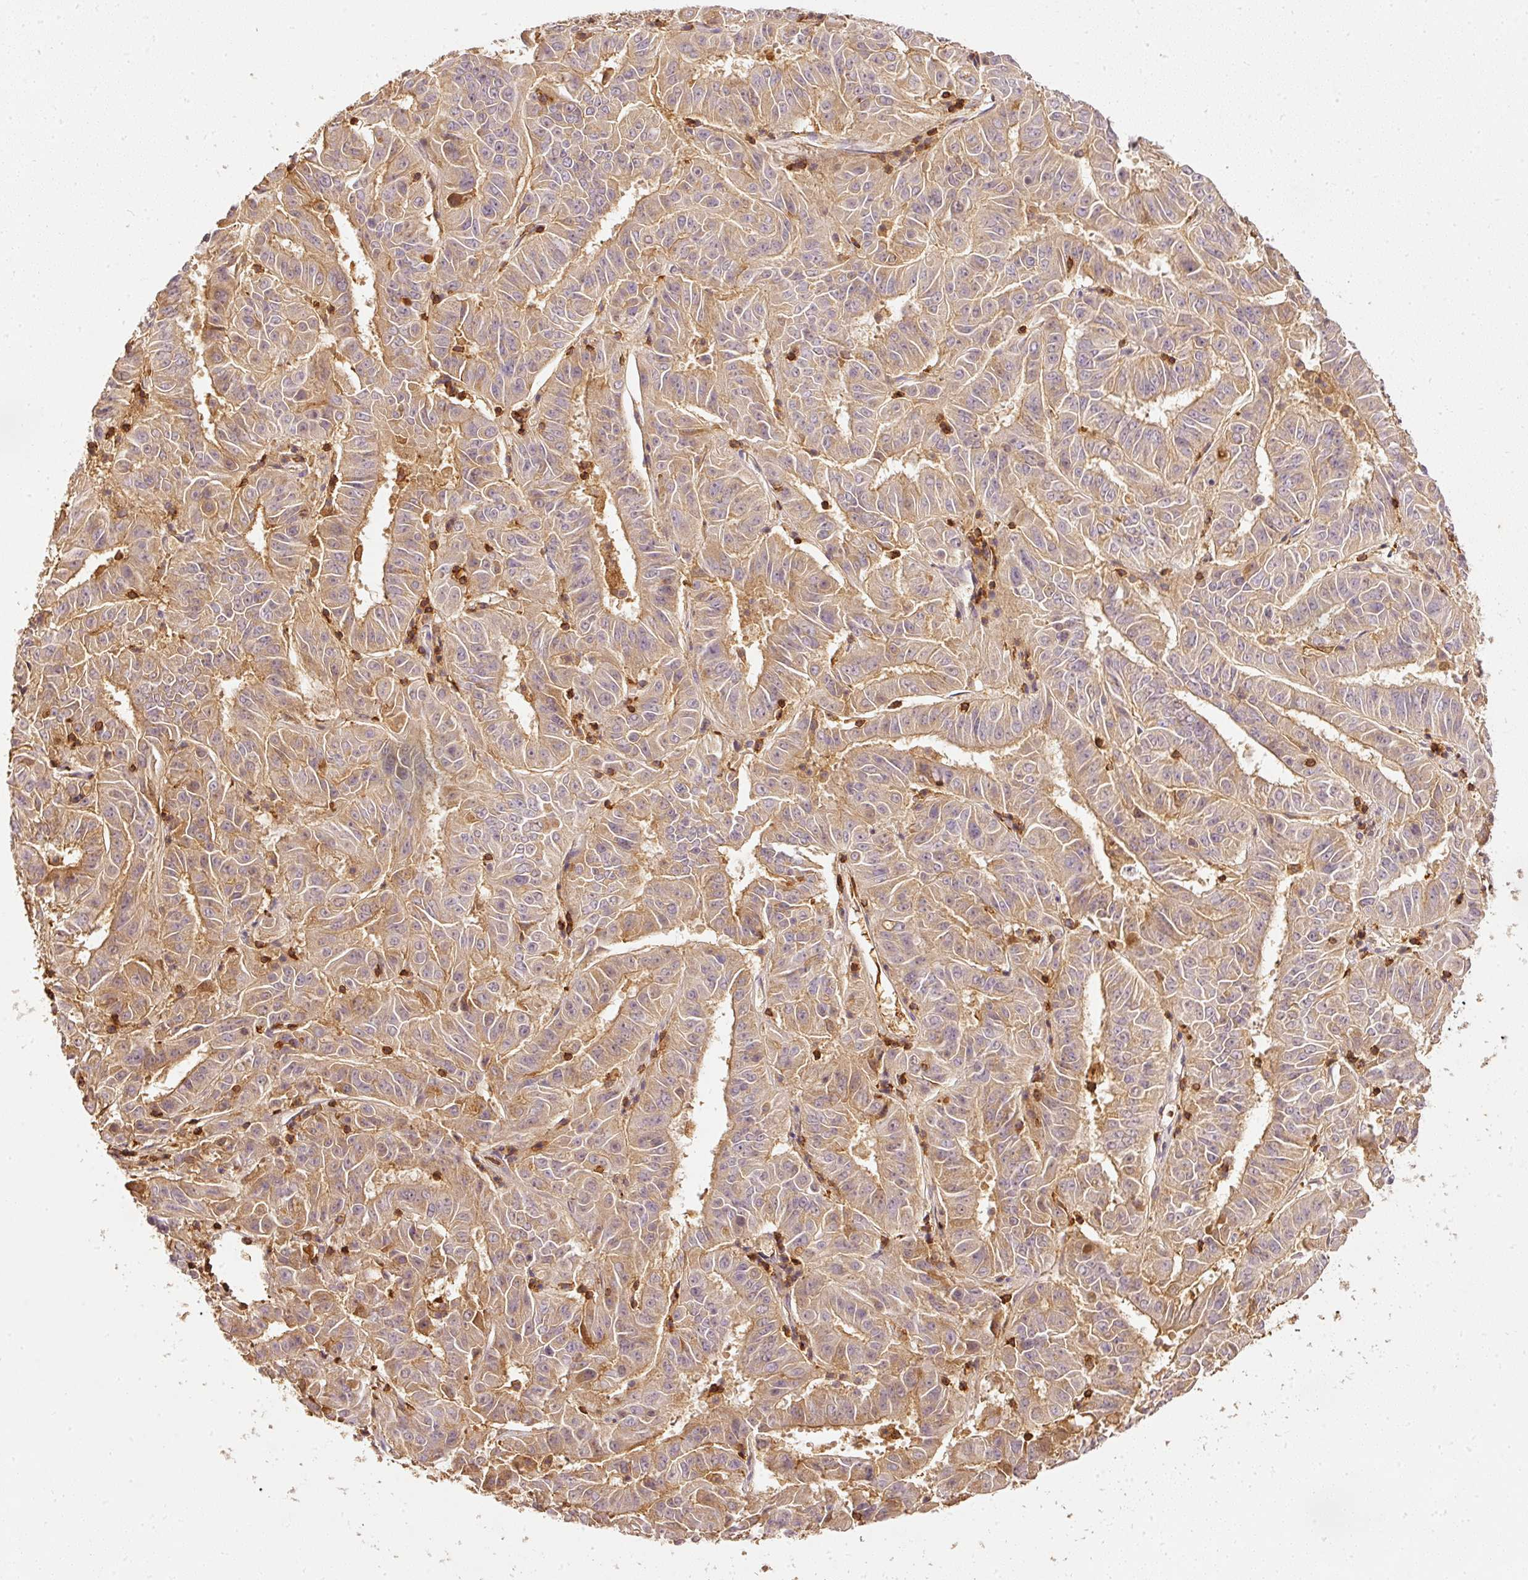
{"staining": {"intensity": "weak", "quantity": "25%-75%", "location": "cytoplasmic/membranous"}, "tissue": "pancreatic cancer", "cell_type": "Tumor cells", "image_type": "cancer", "snomed": [{"axis": "morphology", "description": "Adenocarcinoma, NOS"}, {"axis": "topography", "description": "Pancreas"}], "caption": "Immunohistochemical staining of human pancreatic cancer reveals low levels of weak cytoplasmic/membranous expression in approximately 25%-75% of tumor cells.", "gene": "EVL", "patient": {"sex": "male", "age": 63}}